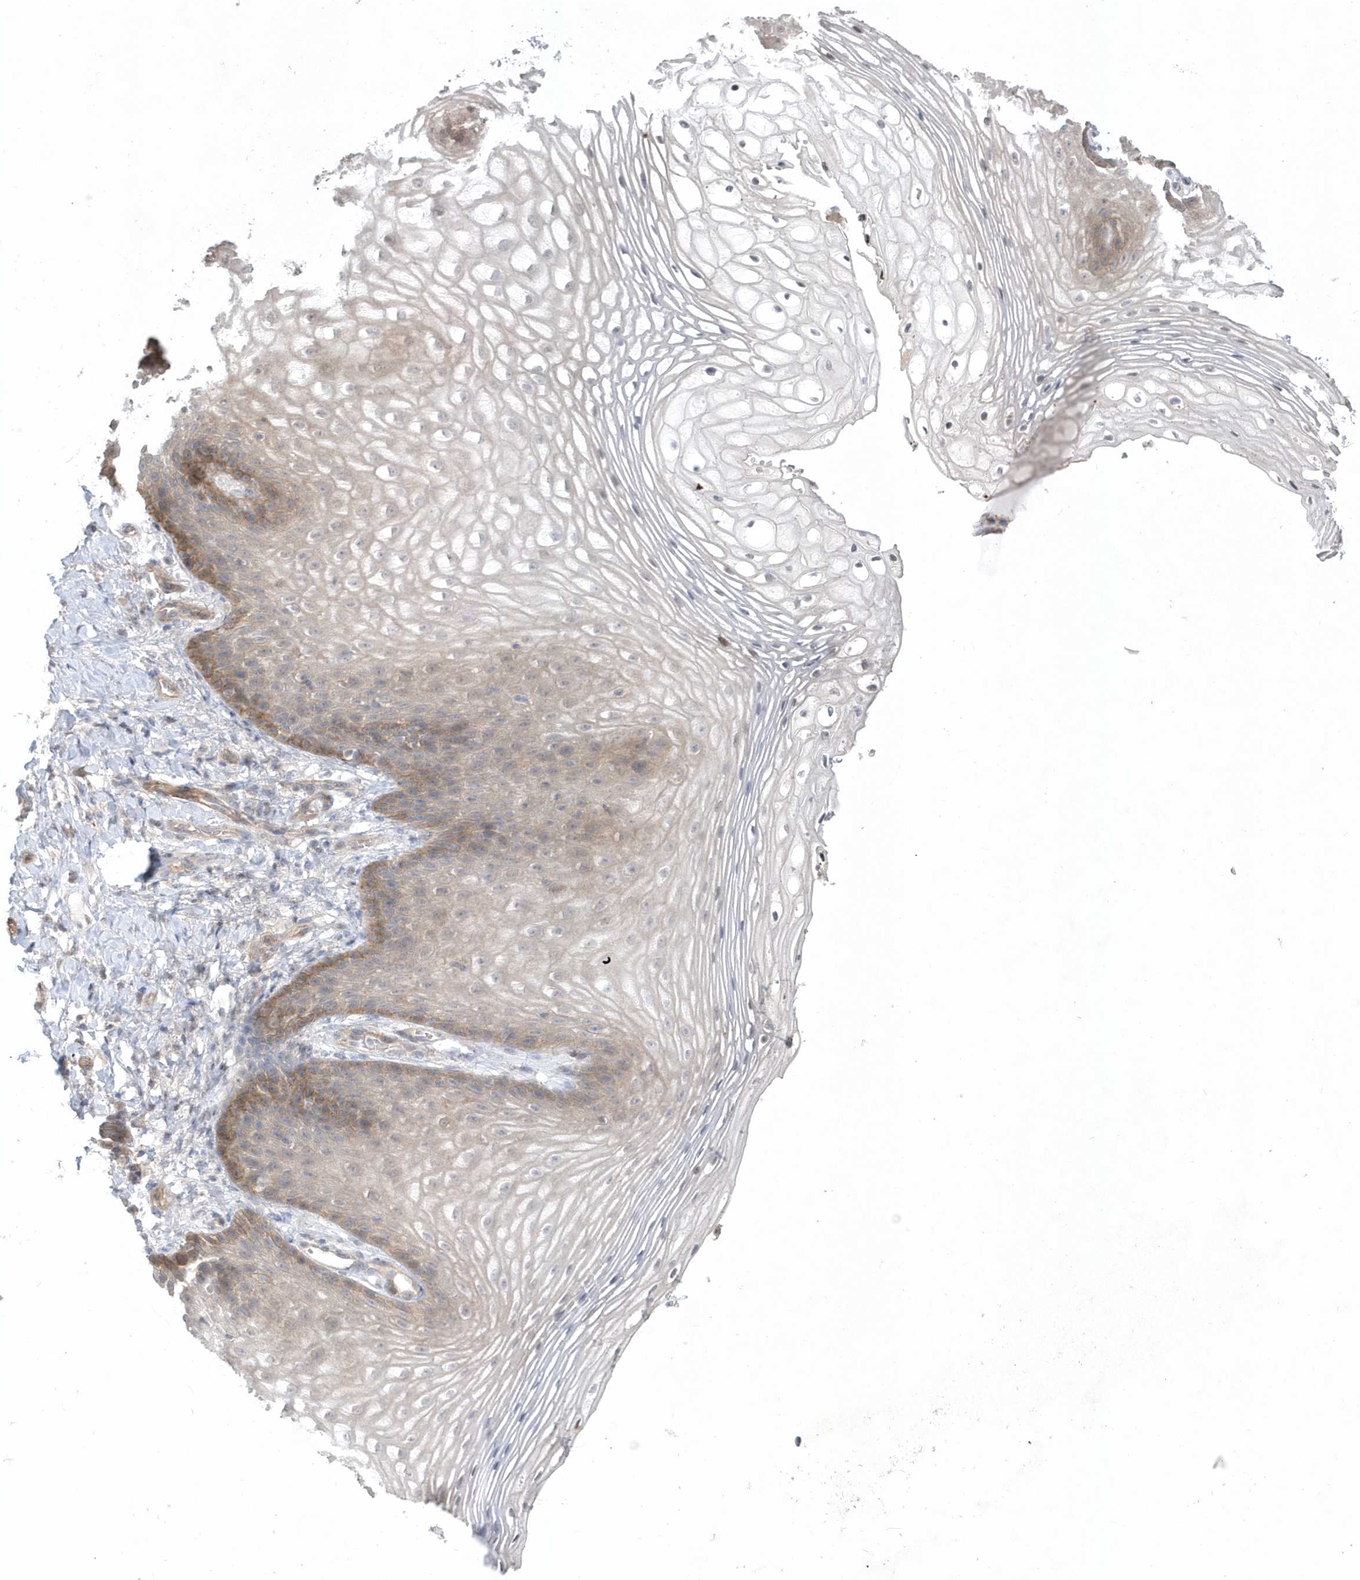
{"staining": {"intensity": "moderate", "quantity": "<25%", "location": "cytoplasmic/membranous"}, "tissue": "vagina", "cell_type": "Squamous epithelial cells", "image_type": "normal", "snomed": [{"axis": "morphology", "description": "Normal tissue, NOS"}, {"axis": "topography", "description": "Vagina"}], "caption": "This is an image of IHC staining of unremarkable vagina, which shows moderate staining in the cytoplasmic/membranous of squamous epithelial cells.", "gene": "CRIP3", "patient": {"sex": "female", "age": 60}}